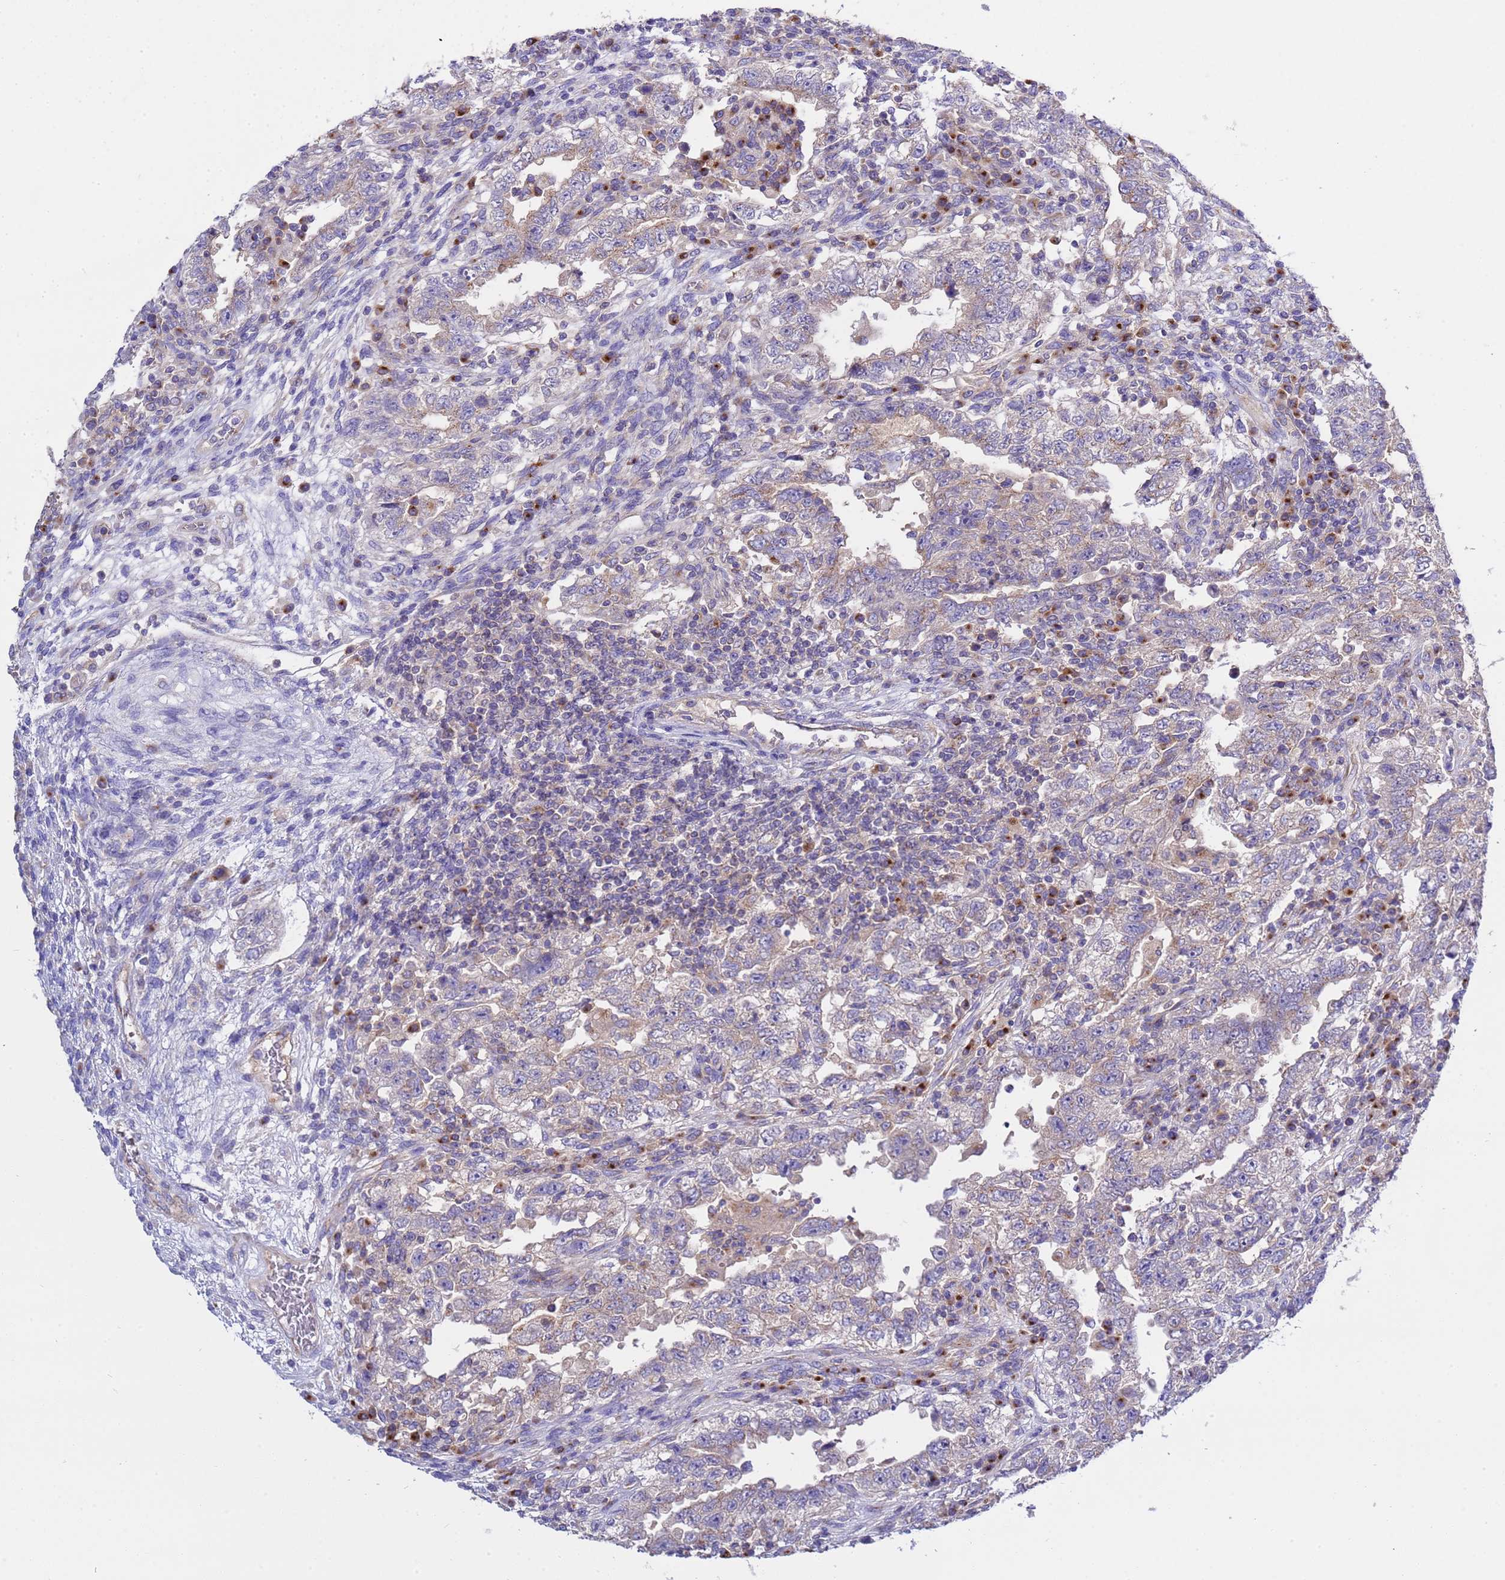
{"staining": {"intensity": "weak", "quantity": "25%-75%", "location": "cytoplasmic/membranous"}, "tissue": "testis cancer", "cell_type": "Tumor cells", "image_type": "cancer", "snomed": [{"axis": "morphology", "description": "Carcinoma, Embryonal, NOS"}, {"axis": "topography", "description": "Testis"}], "caption": "Brown immunohistochemical staining in human testis cancer (embryonal carcinoma) demonstrates weak cytoplasmic/membranous expression in approximately 25%-75% of tumor cells. (Stains: DAB in brown, nuclei in blue, Microscopy: brightfield microscopy at high magnification).", "gene": "ANAPC1", "patient": {"sex": "male", "age": 26}}